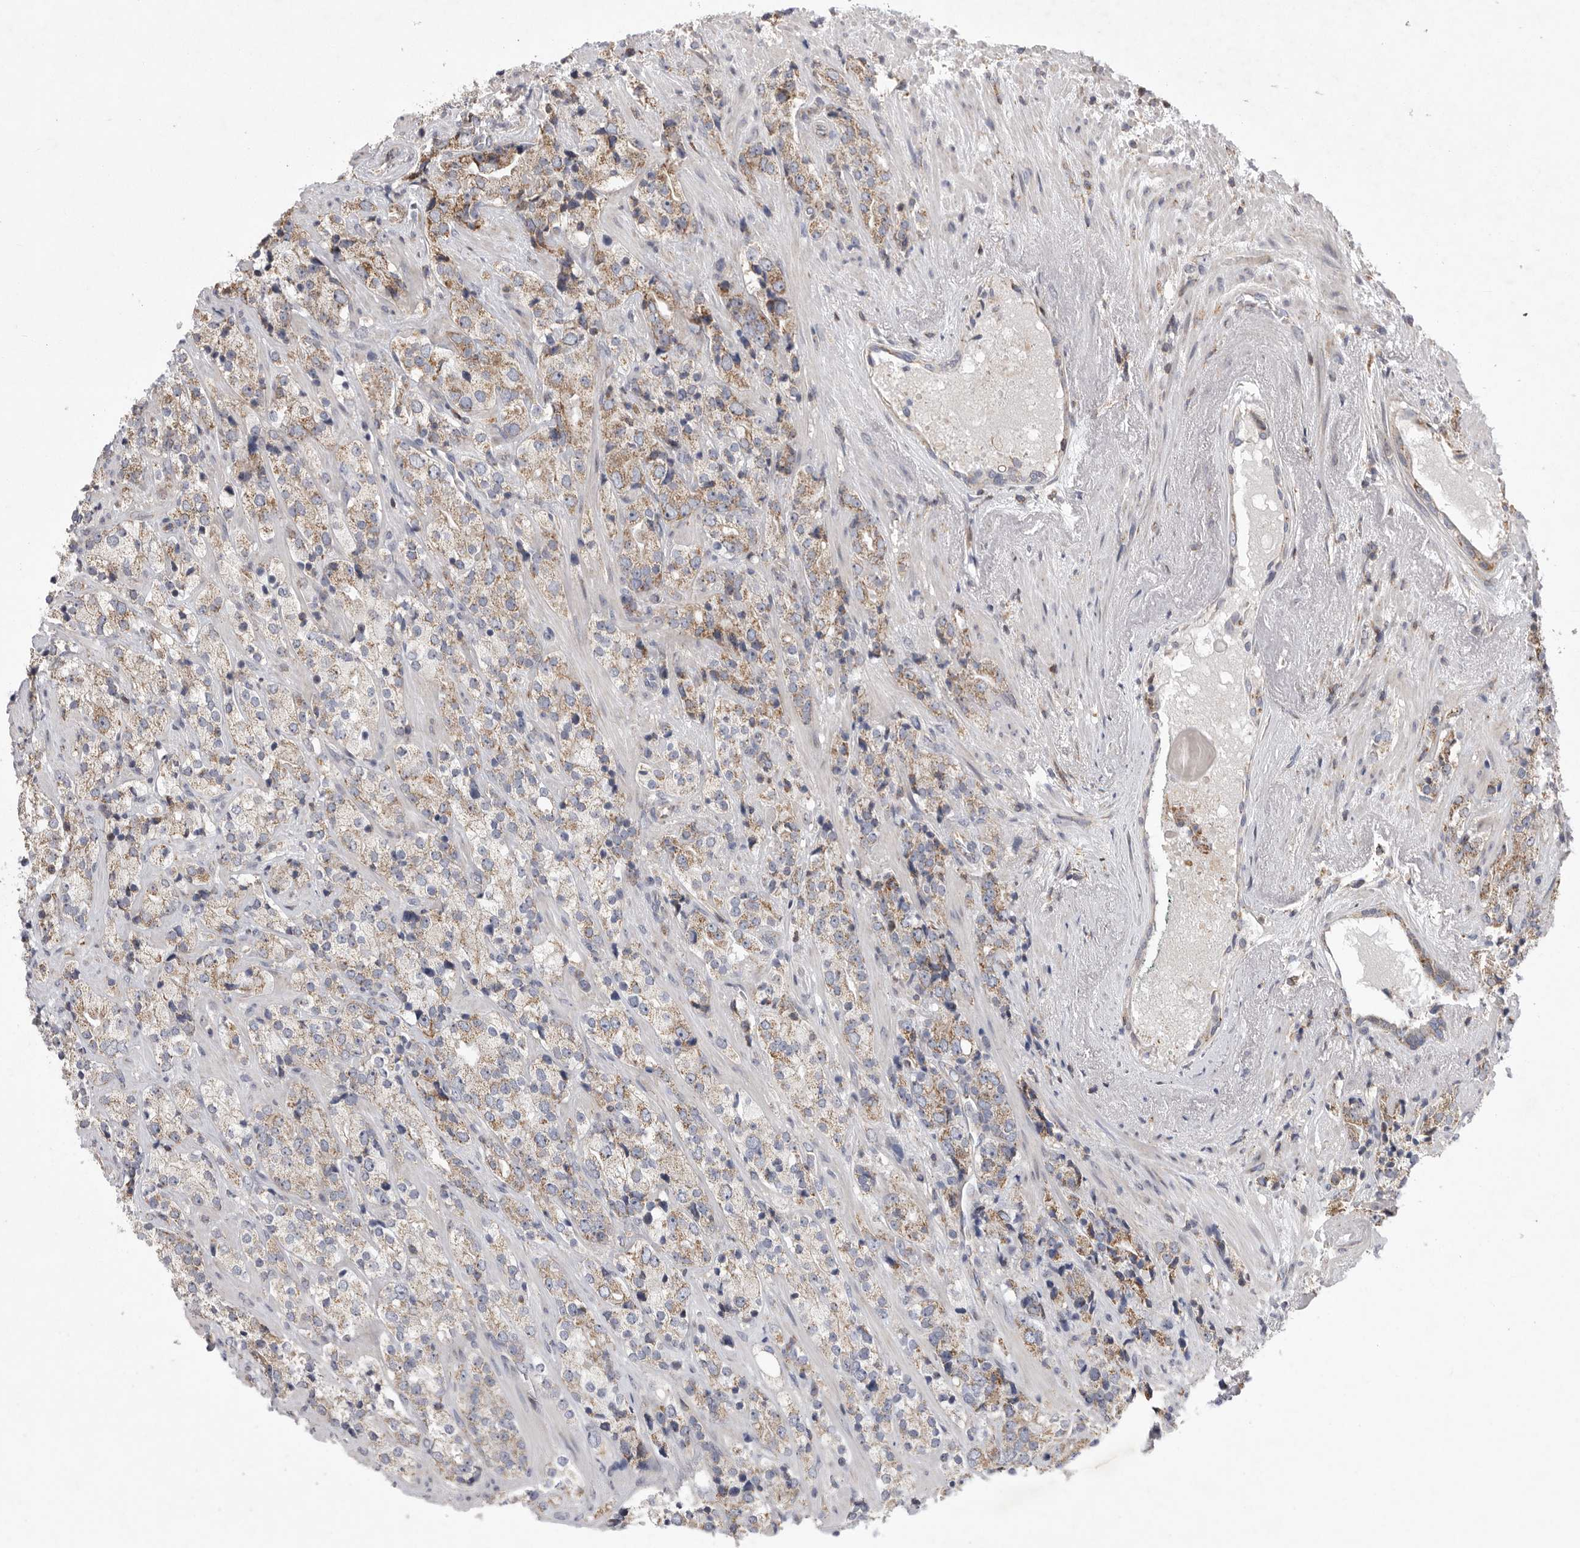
{"staining": {"intensity": "moderate", "quantity": "25%-75%", "location": "cytoplasmic/membranous"}, "tissue": "prostate cancer", "cell_type": "Tumor cells", "image_type": "cancer", "snomed": [{"axis": "morphology", "description": "Adenocarcinoma, High grade"}, {"axis": "topography", "description": "Prostate"}], "caption": "An immunohistochemistry (IHC) image of tumor tissue is shown. Protein staining in brown shows moderate cytoplasmic/membranous positivity in prostate cancer within tumor cells.", "gene": "MPZL1", "patient": {"sex": "male", "age": 71}}